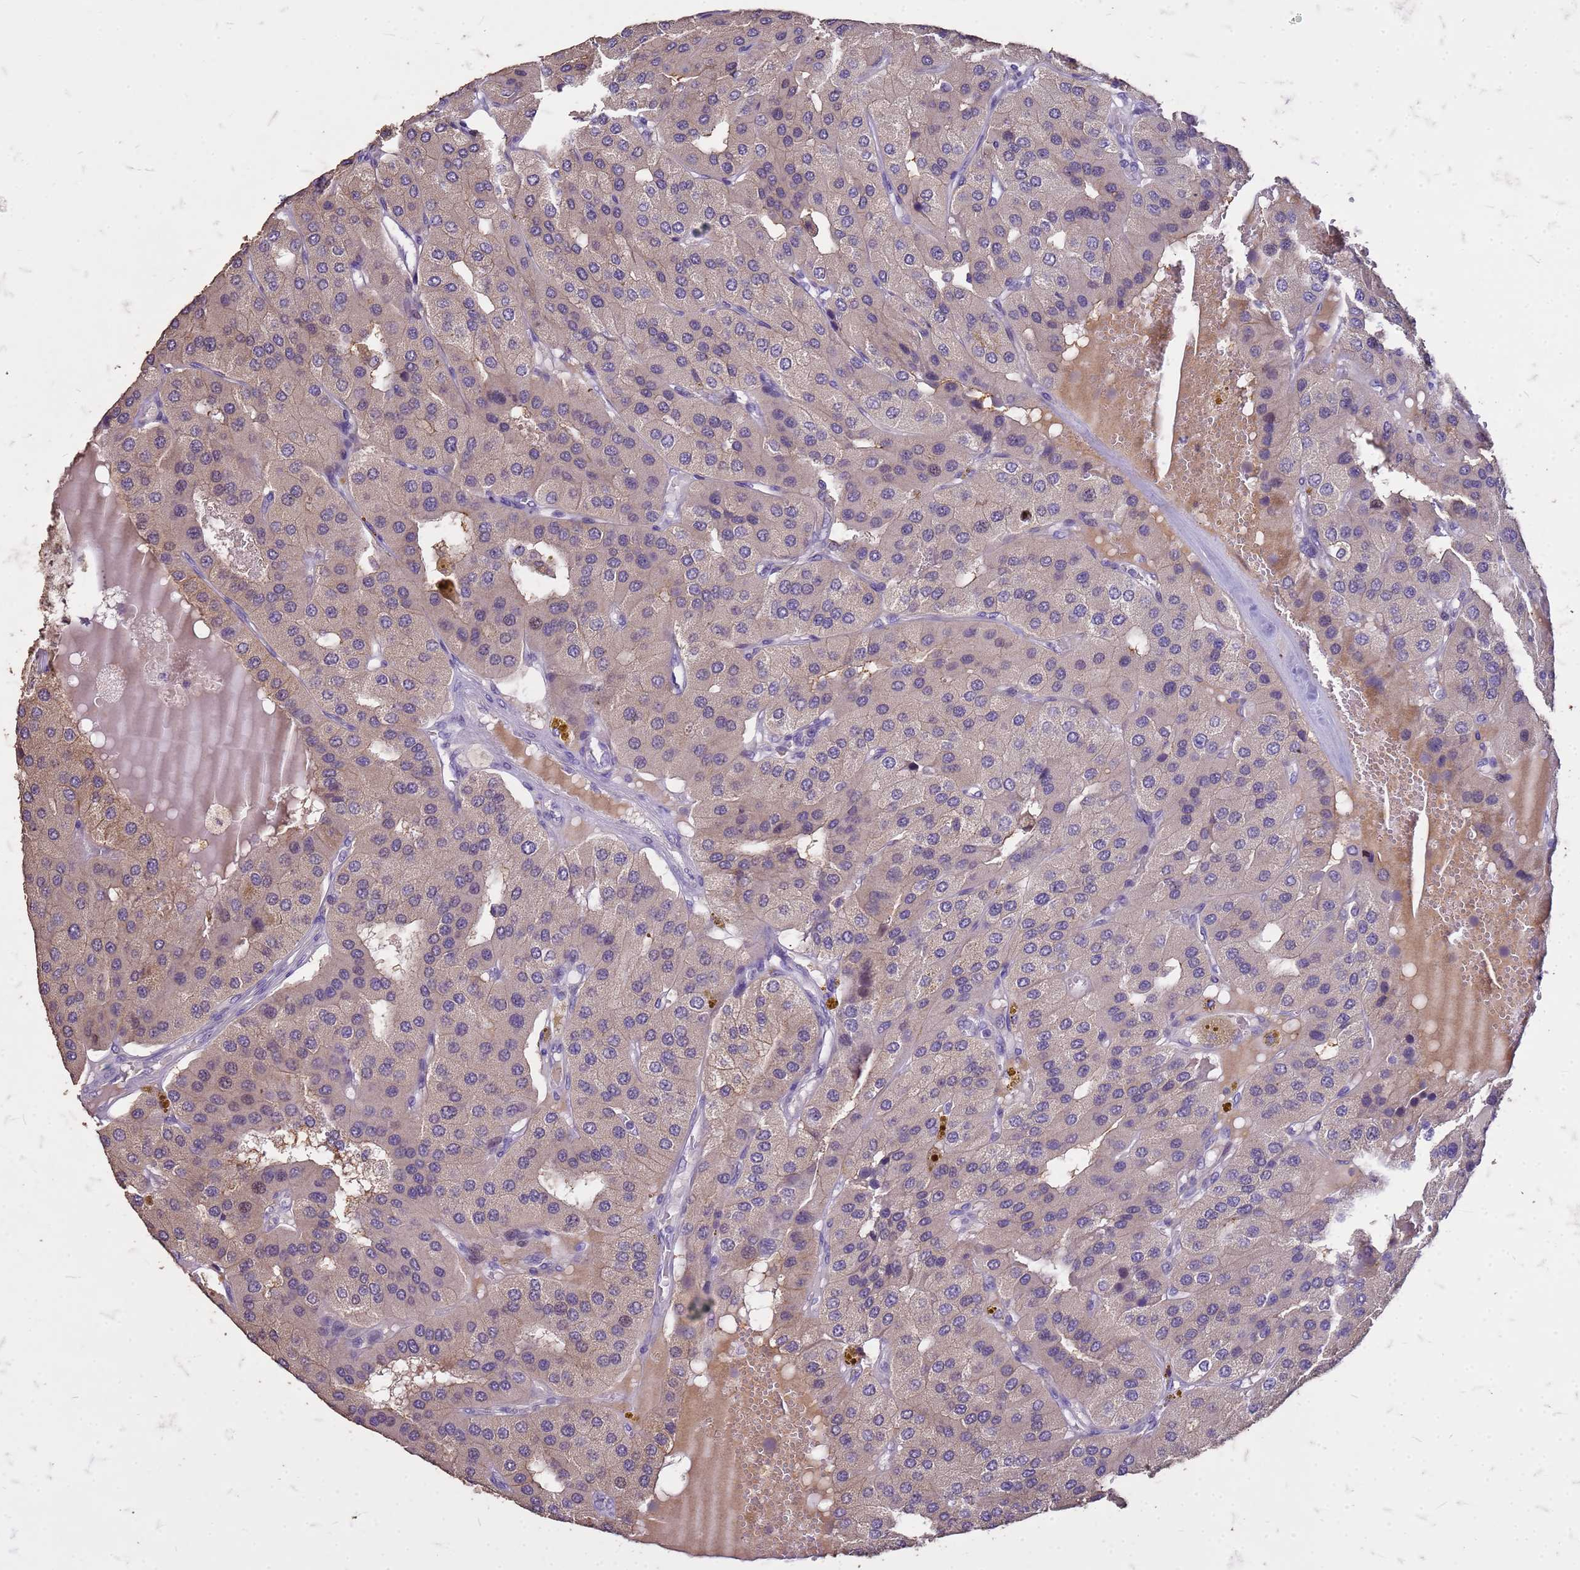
{"staining": {"intensity": "negative", "quantity": "none", "location": "none"}, "tissue": "parathyroid gland", "cell_type": "Glandular cells", "image_type": "normal", "snomed": [{"axis": "morphology", "description": "Normal tissue, NOS"}, {"axis": "morphology", "description": "Adenoma, NOS"}, {"axis": "topography", "description": "Parathyroid gland"}], "caption": "A high-resolution image shows immunohistochemistry (IHC) staining of benign parathyroid gland, which demonstrates no significant staining in glandular cells.", "gene": "FAM184B", "patient": {"sex": "female", "age": 86}}